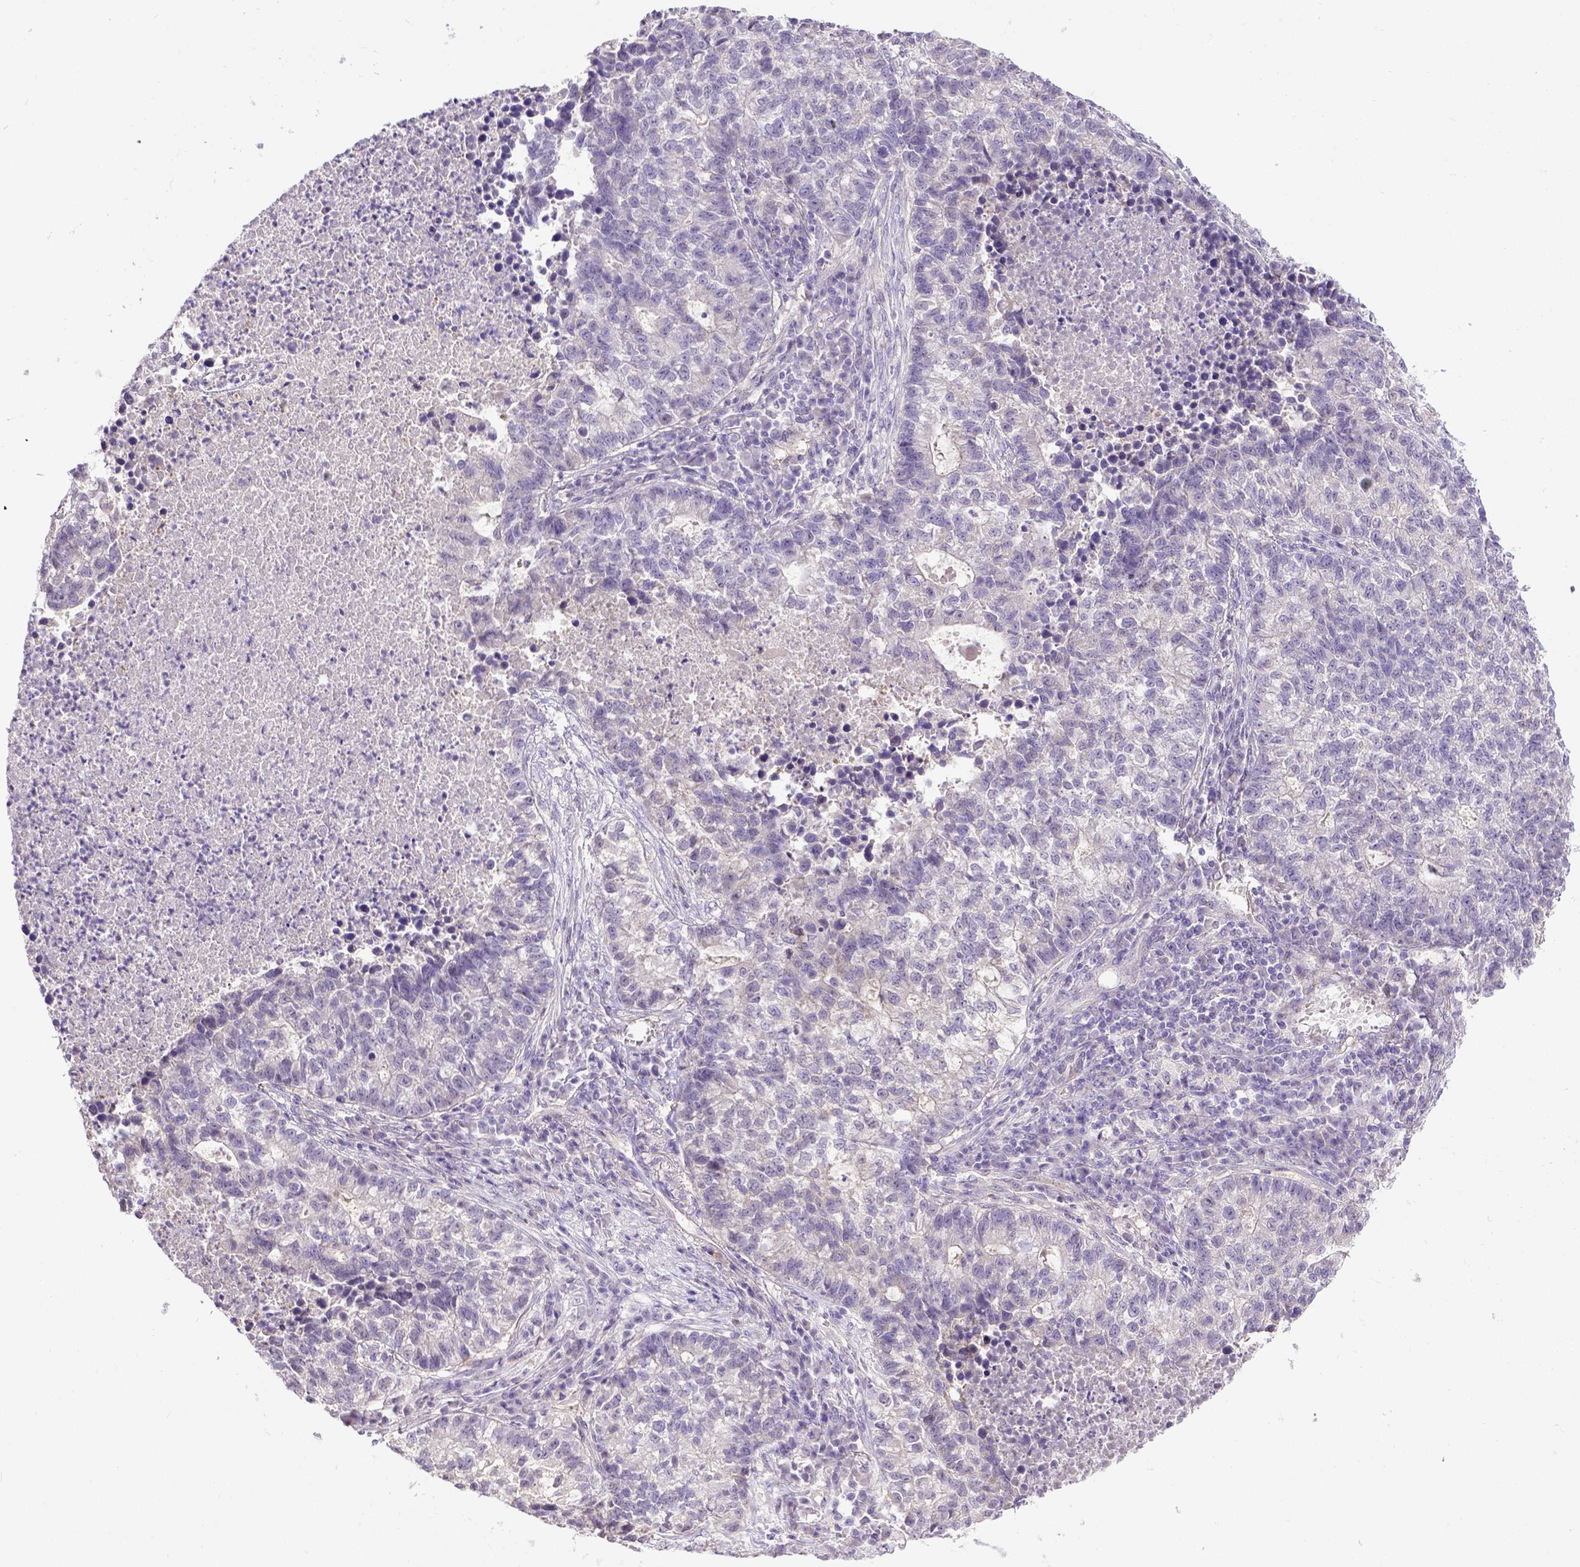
{"staining": {"intensity": "negative", "quantity": "none", "location": "none"}, "tissue": "lung cancer", "cell_type": "Tumor cells", "image_type": "cancer", "snomed": [{"axis": "morphology", "description": "Adenocarcinoma, NOS"}, {"axis": "topography", "description": "Lung"}], "caption": "Lung adenocarcinoma was stained to show a protein in brown. There is no significant positivity in tumor cells.", "gene": "BTN1A1", "patient": {"sex": "male", "age": 57}}